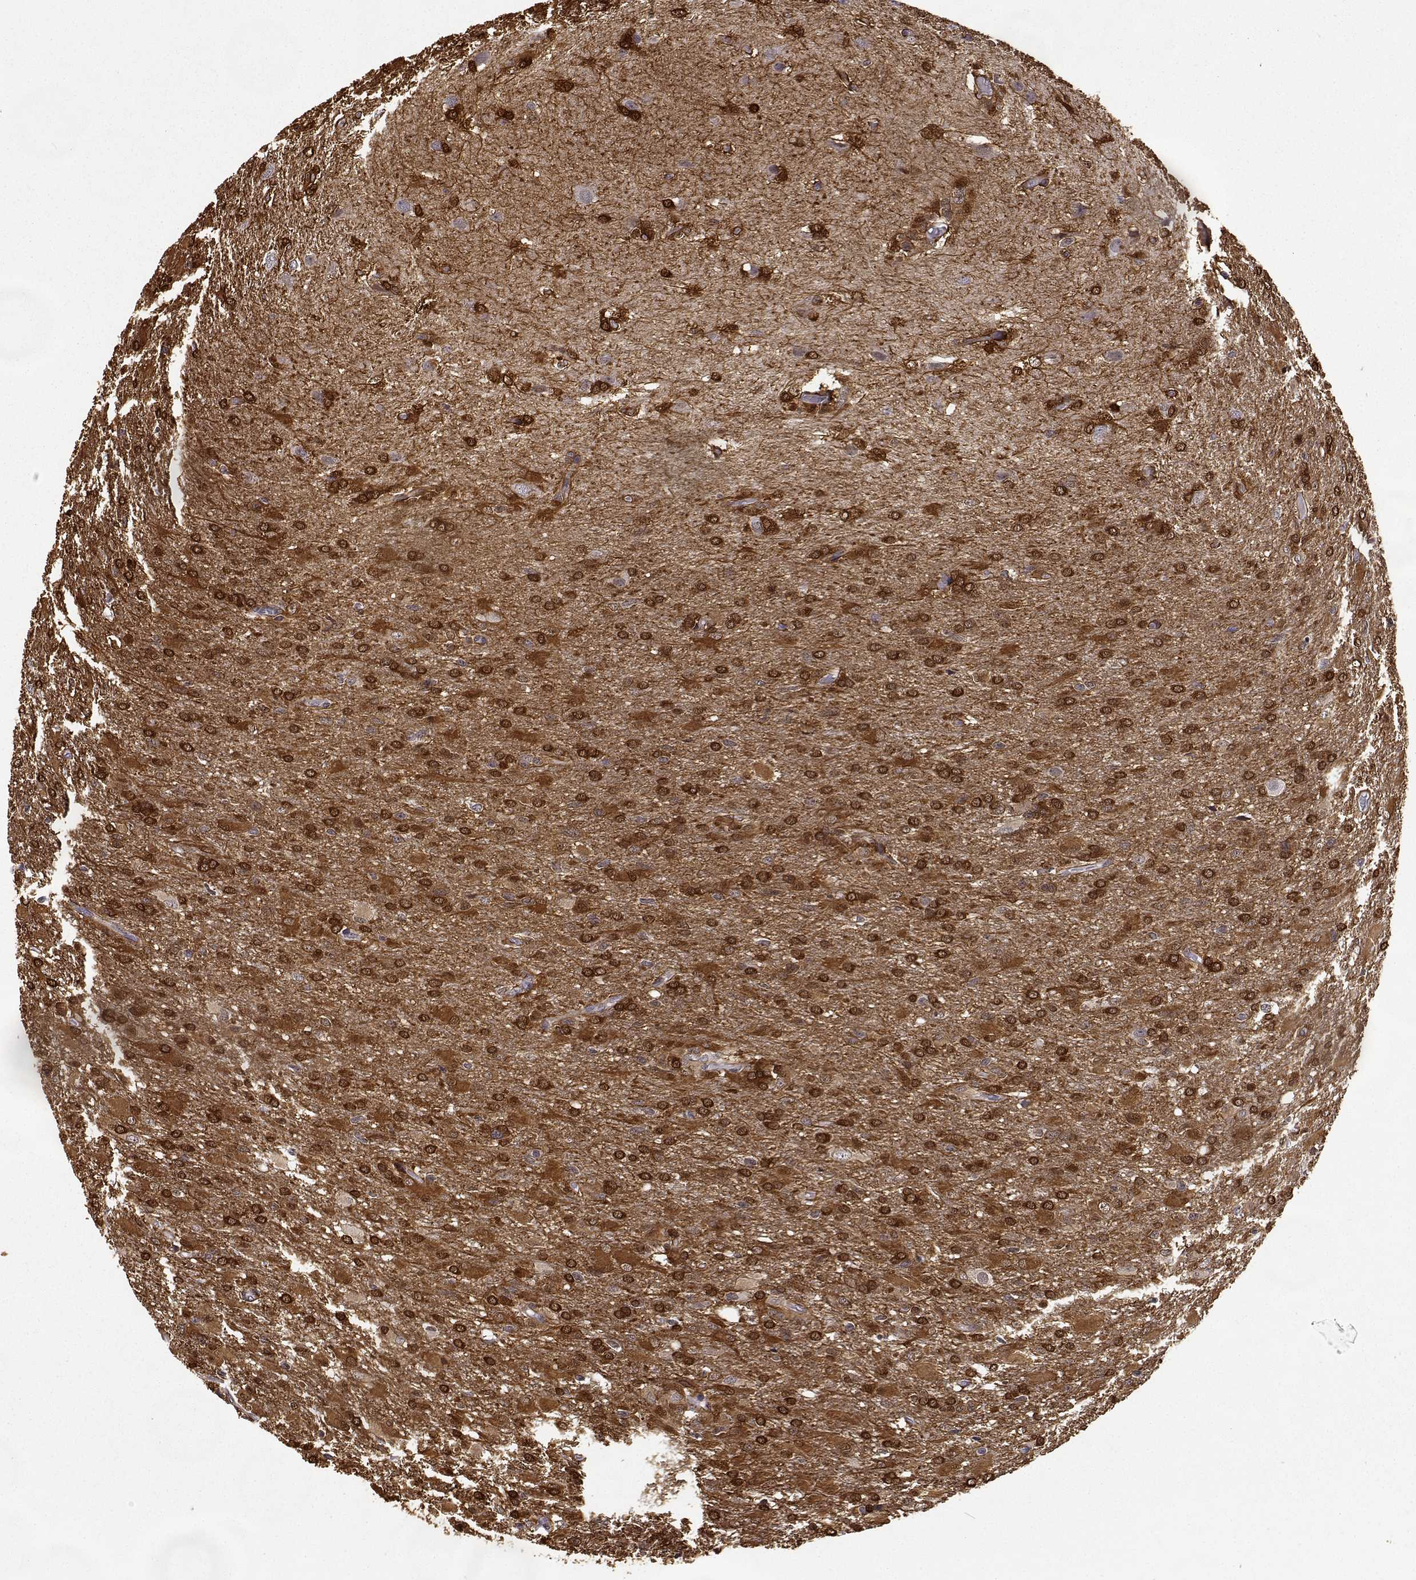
{"staining": {"intensity": "strong", "quantity": ">75%", "location": "cytoplasmic/membranous"}, "tissue": "glioma", "cell_type": "Tumor cells", "image_type": "cancer", "snomed": [{"axis": "morphology", "description": "Glioma, malignant, High grade"}, {"axis": "topography", "description": "Brain"}], "caption": "Glioma stained for a protein (brown) shows strong cytoplasmic/membranous positive expression in approximately >75% of tumor cells.", "gene": "PHGDH", "patient": {"sex": "male", "age": 68}}